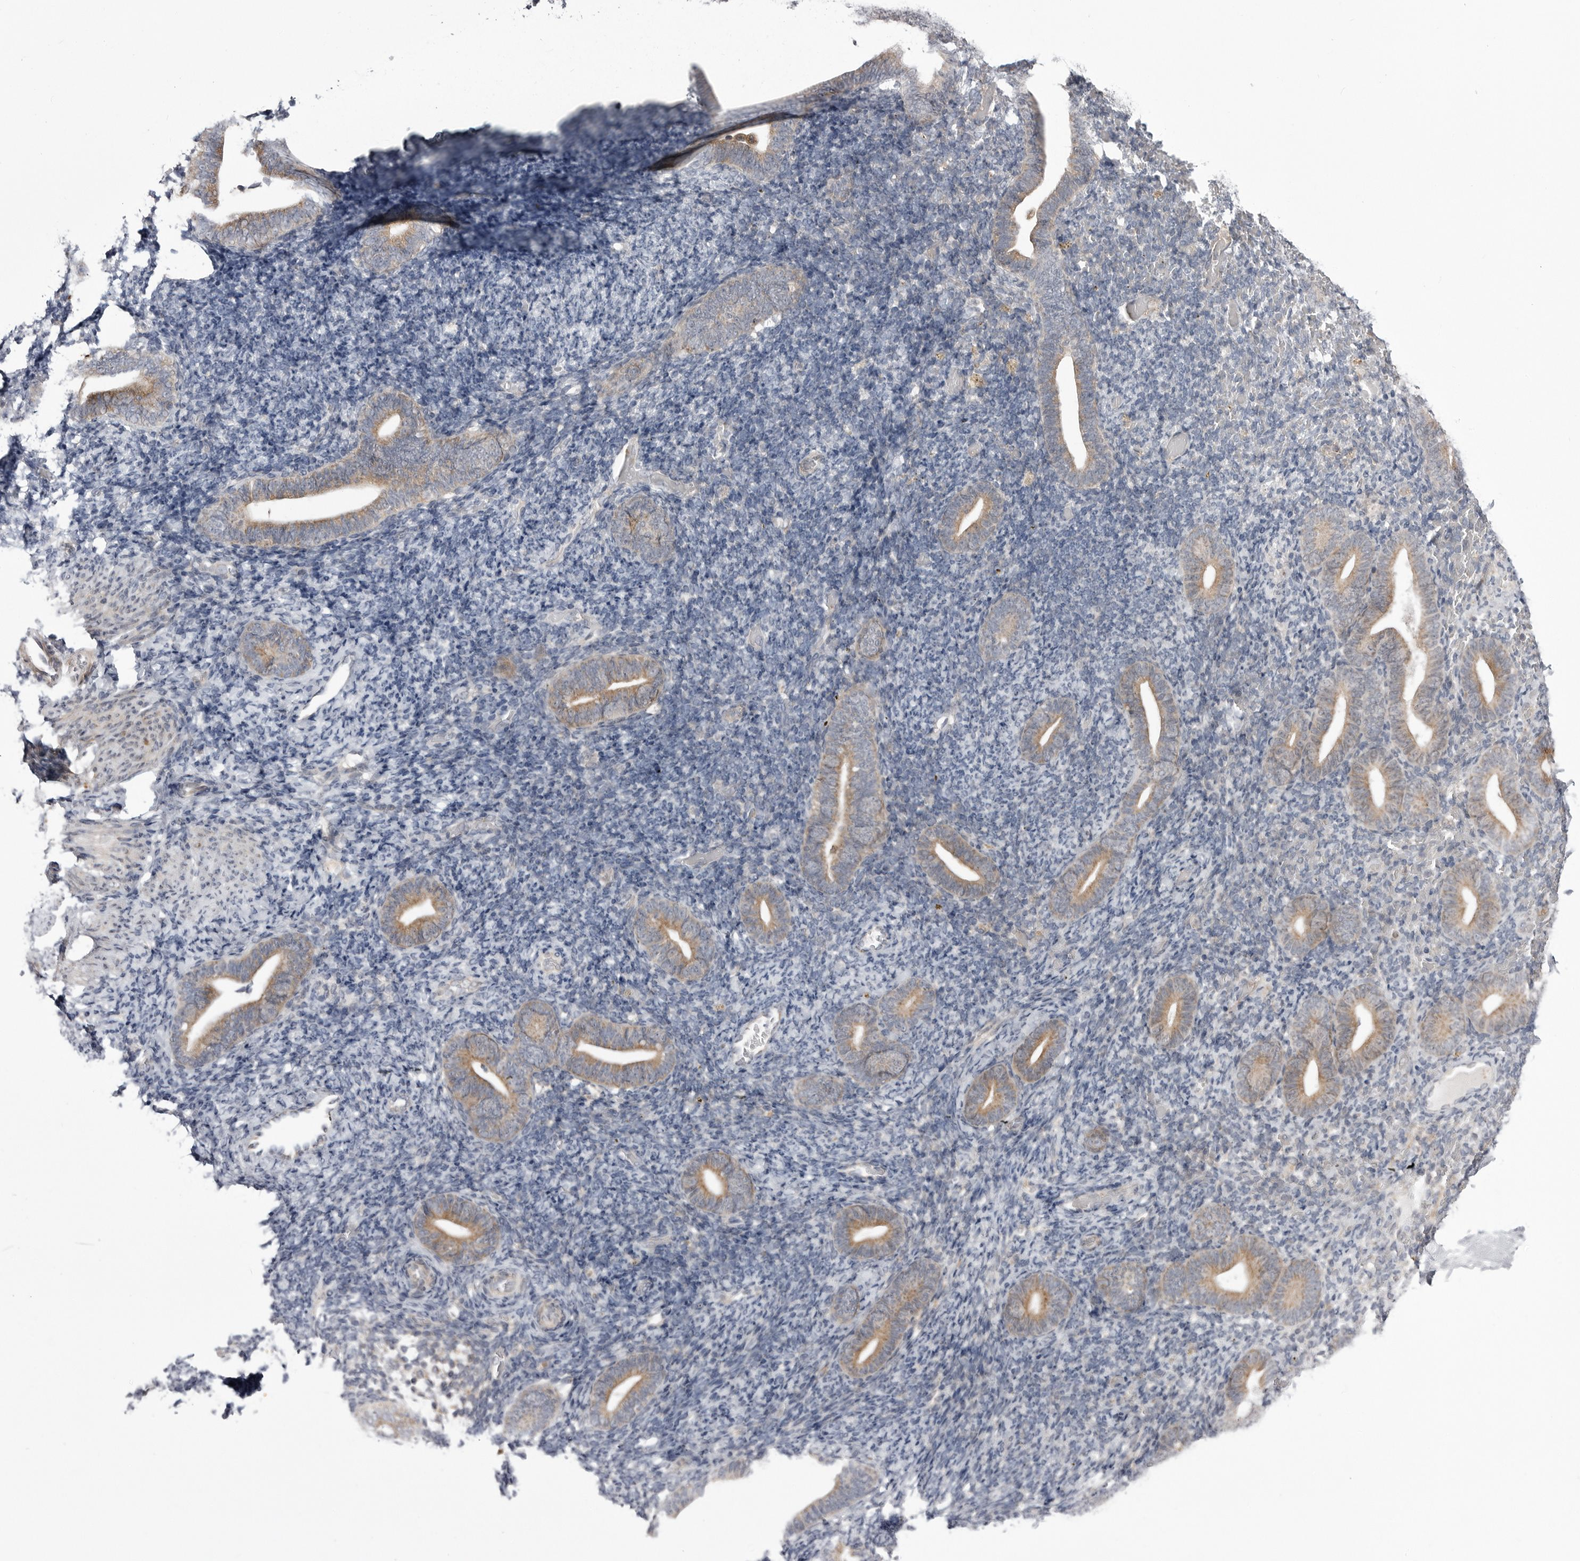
{"staining": {"intensity": "negative", "quantity": "none", "location": "none"}, "tissue": "endometrium", "cell_type": "Cells in endometrial stroma", "image_type": "normal", "snomed": [{"axis": "morphology", "description": "Normal tissue, NOS"}, {"axis": "topography", "description": "Endometrium"}], "caption": "IHC photomicrograph of benign human endometrium stained for a protein (brown), which reveals no expression in cells in endometrial stroma.", "gene": "CCDC18", "patient": {"sex": "female", "age": 51}}